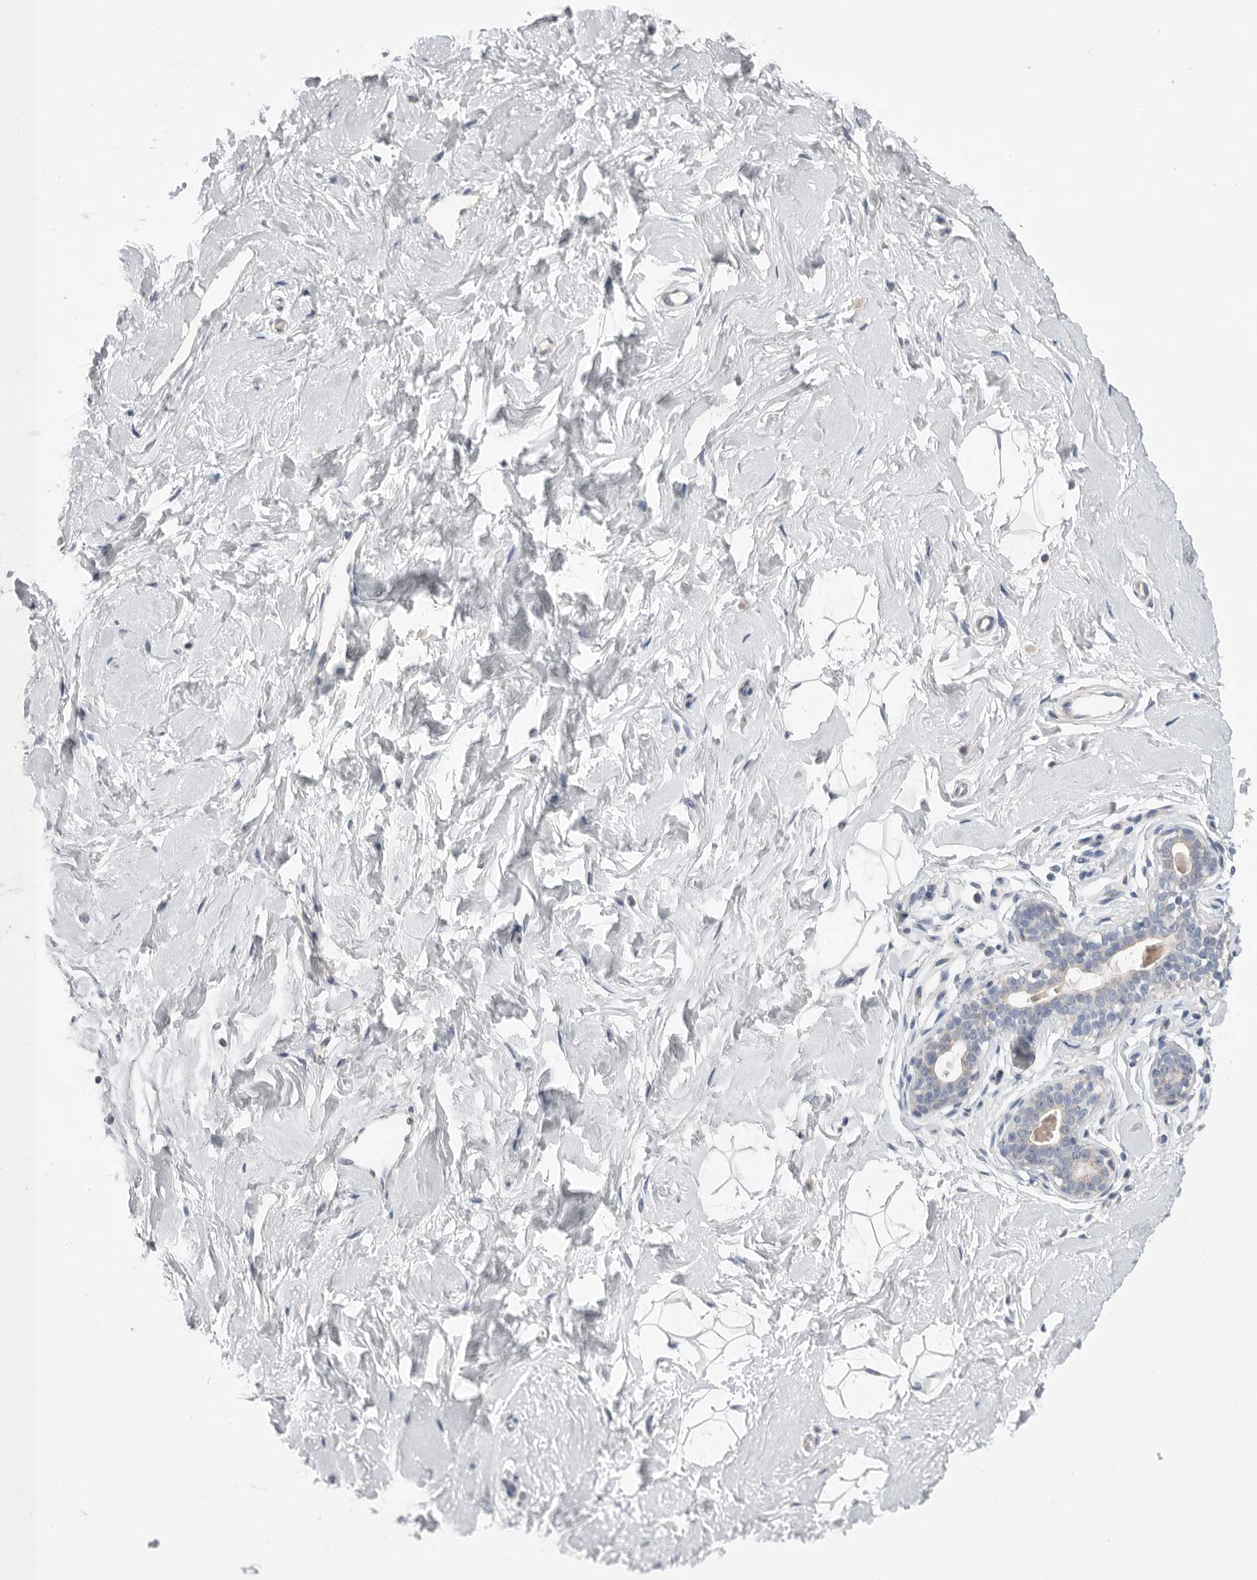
{"staining": {"intensity": "negative", "quantity": "none", "location": "none"}, "tissue": "breast", "cell_type": "Adipocytes", "image_type": "normal", "snomed": [{"axis": "morphology", "description": "Normal tissue, NOS"}, {"axis": "morphology", "description": "Adenoma, NOS"}, {"axis": "topography", "description": "Breast"}], "caption": "The histopathology image demonstrates no significant staining in adipocytes of breast. (DAB (3,3'-diaminobenzidine) IHC with hematoxylin counter stain).", "gene": "CCDC126", "patient": {"sex": "female", "age": 23}}